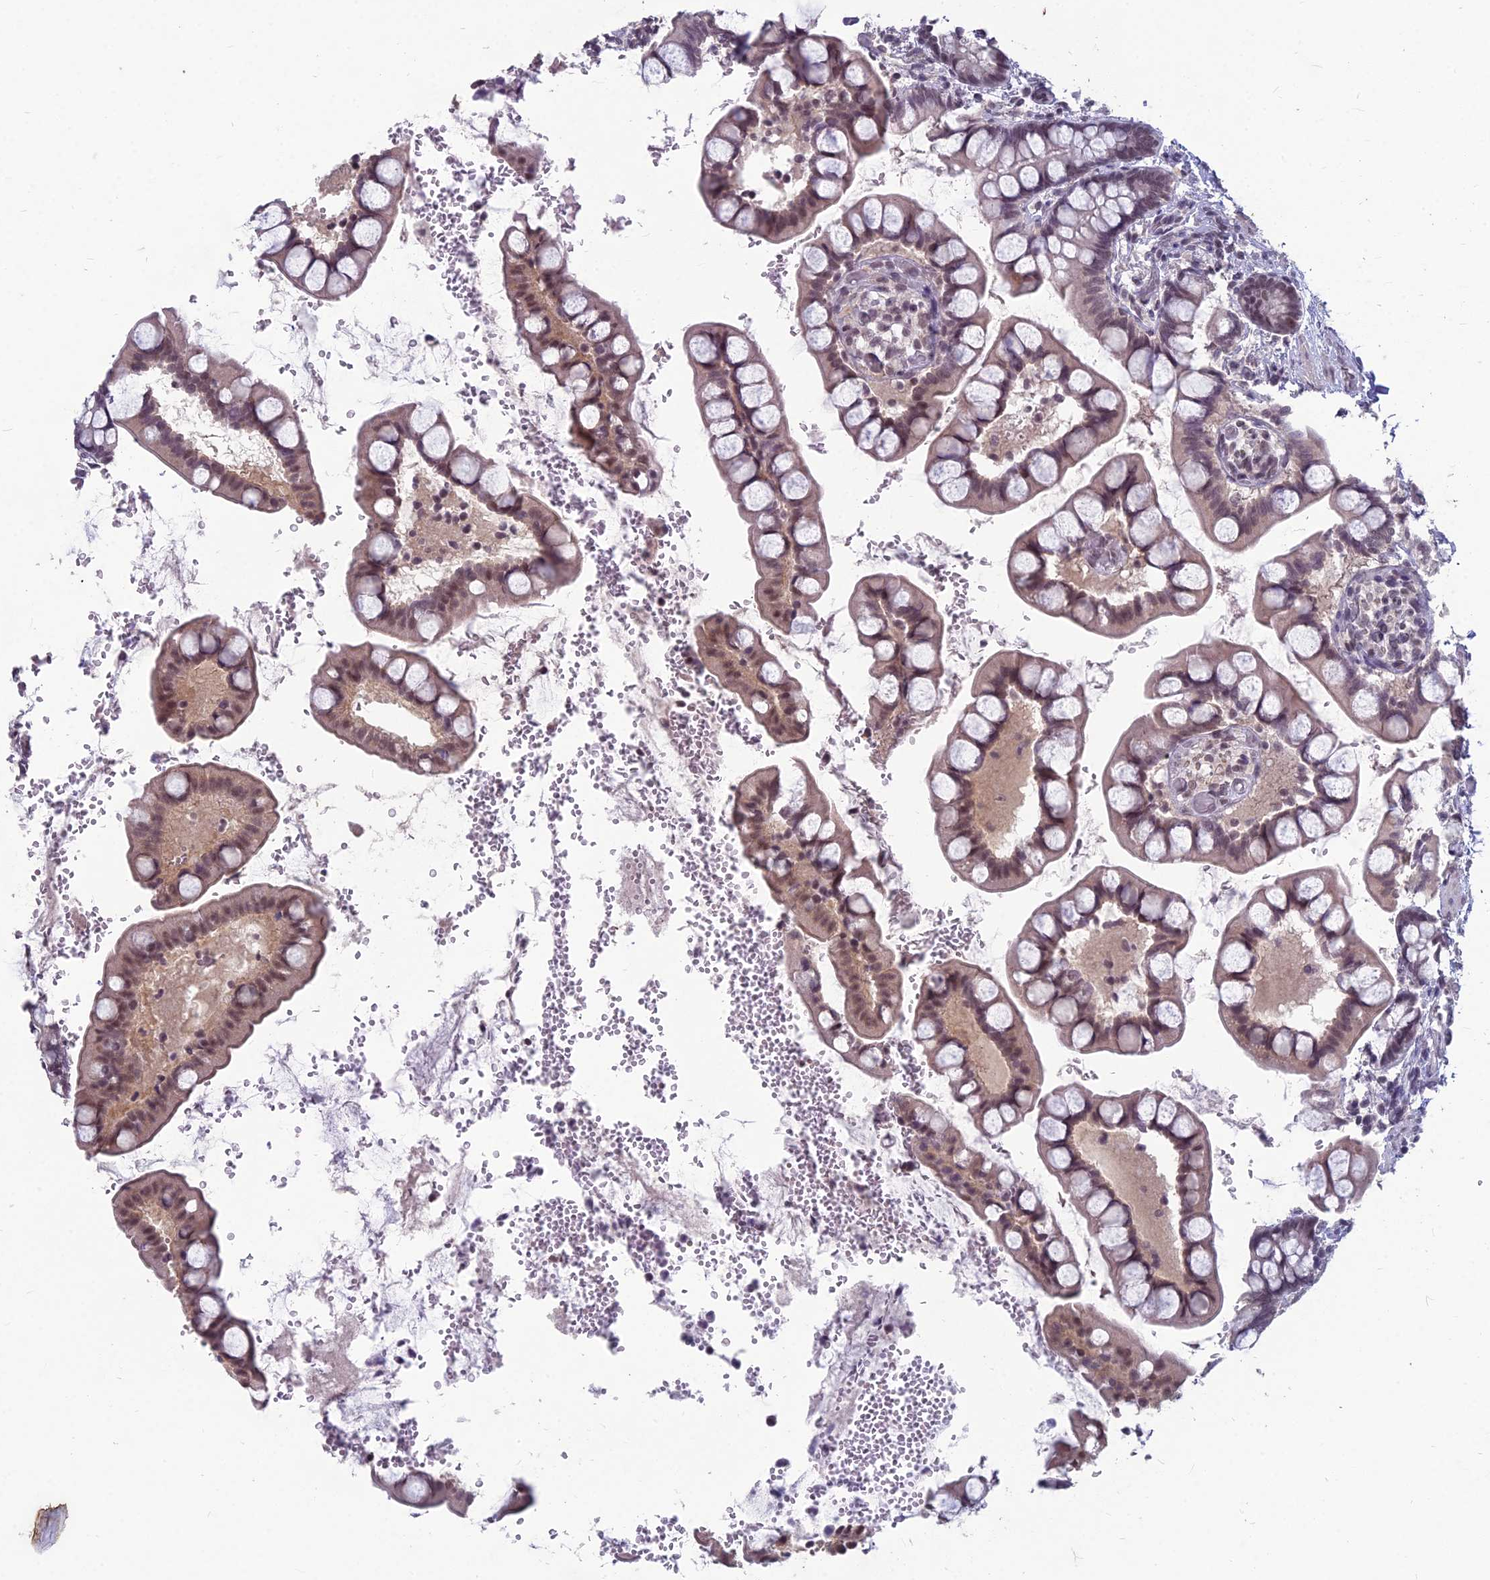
{"staining": {"intensity": "moderate", "quantity": "25%-75%", "location": "cytoplasmic/membranous,nuclear"}, "tissue": "small intestine", "cell_type": "Glandular cells", "image_type": "normal", "snomed": [{"axis": "morphology", "description": "Normal tissue, NOS"}, {"axis": "topography", "description": "Small intestine"}], "caption": "Immunohistochemical staining of normal human small intestine exhibits moderate cytoplasmic/membranous,nuclear protein expression in about 25%-75% of glandular cells.", "gene": "KAT7", "patient": {"sex": "male", "age": 52}}